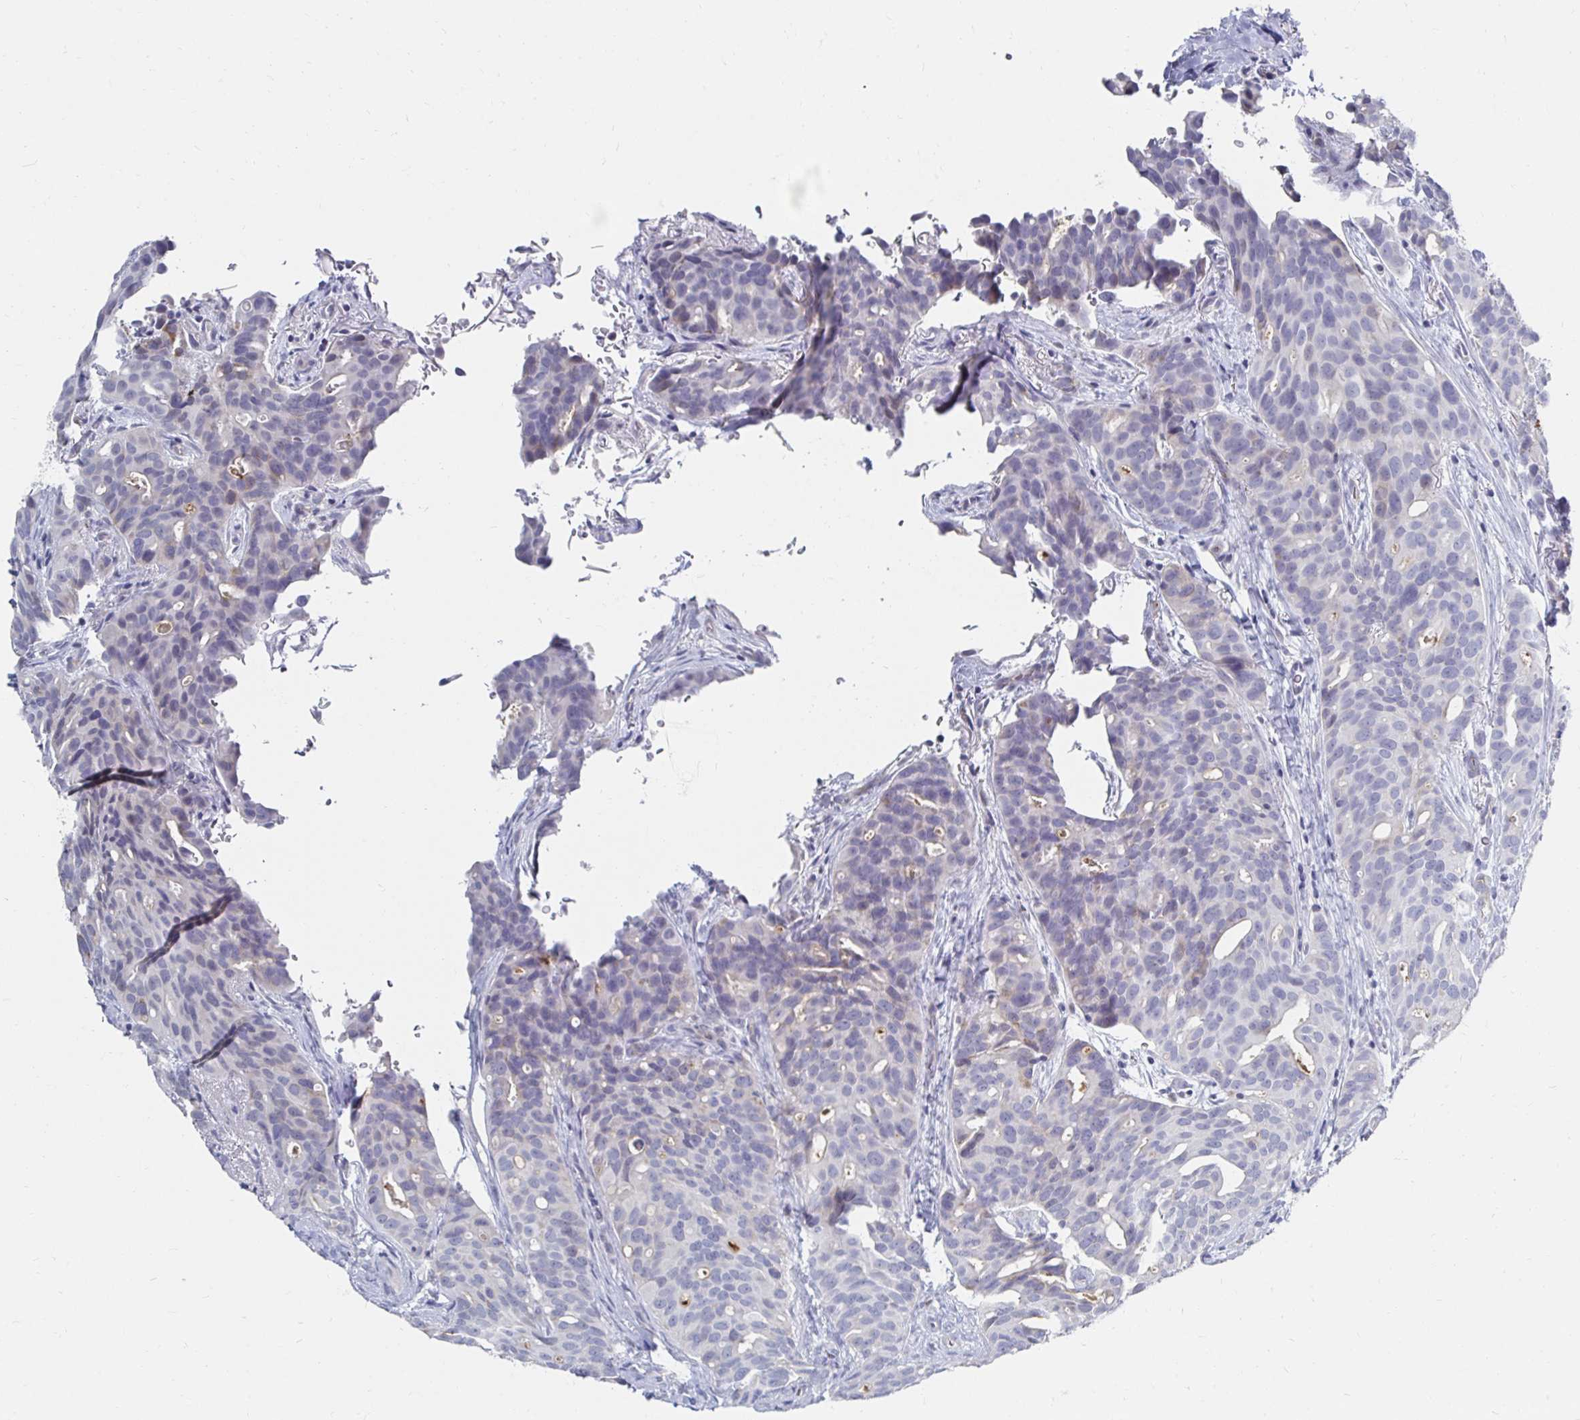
{"staining": {"intensity": "negative", "quantity": "none", "location": "none"}, "tissue": "breast cancer", "cell_type": "Tumor cells", "image_type": "cancer", "snomed": [{"axis": "morphology", "description": "Duct carcinoma"}, {"axis": "topography", "description": "Breast"}], "caption": "DAB (3,3'-diaminobenzidine) immunohistochemical staining of invasive ductal carcinoma (breast) shows no significant positivity in tumor cells.", "gene": "NOCT", "patient": {"sex": "female", "age": 54}}